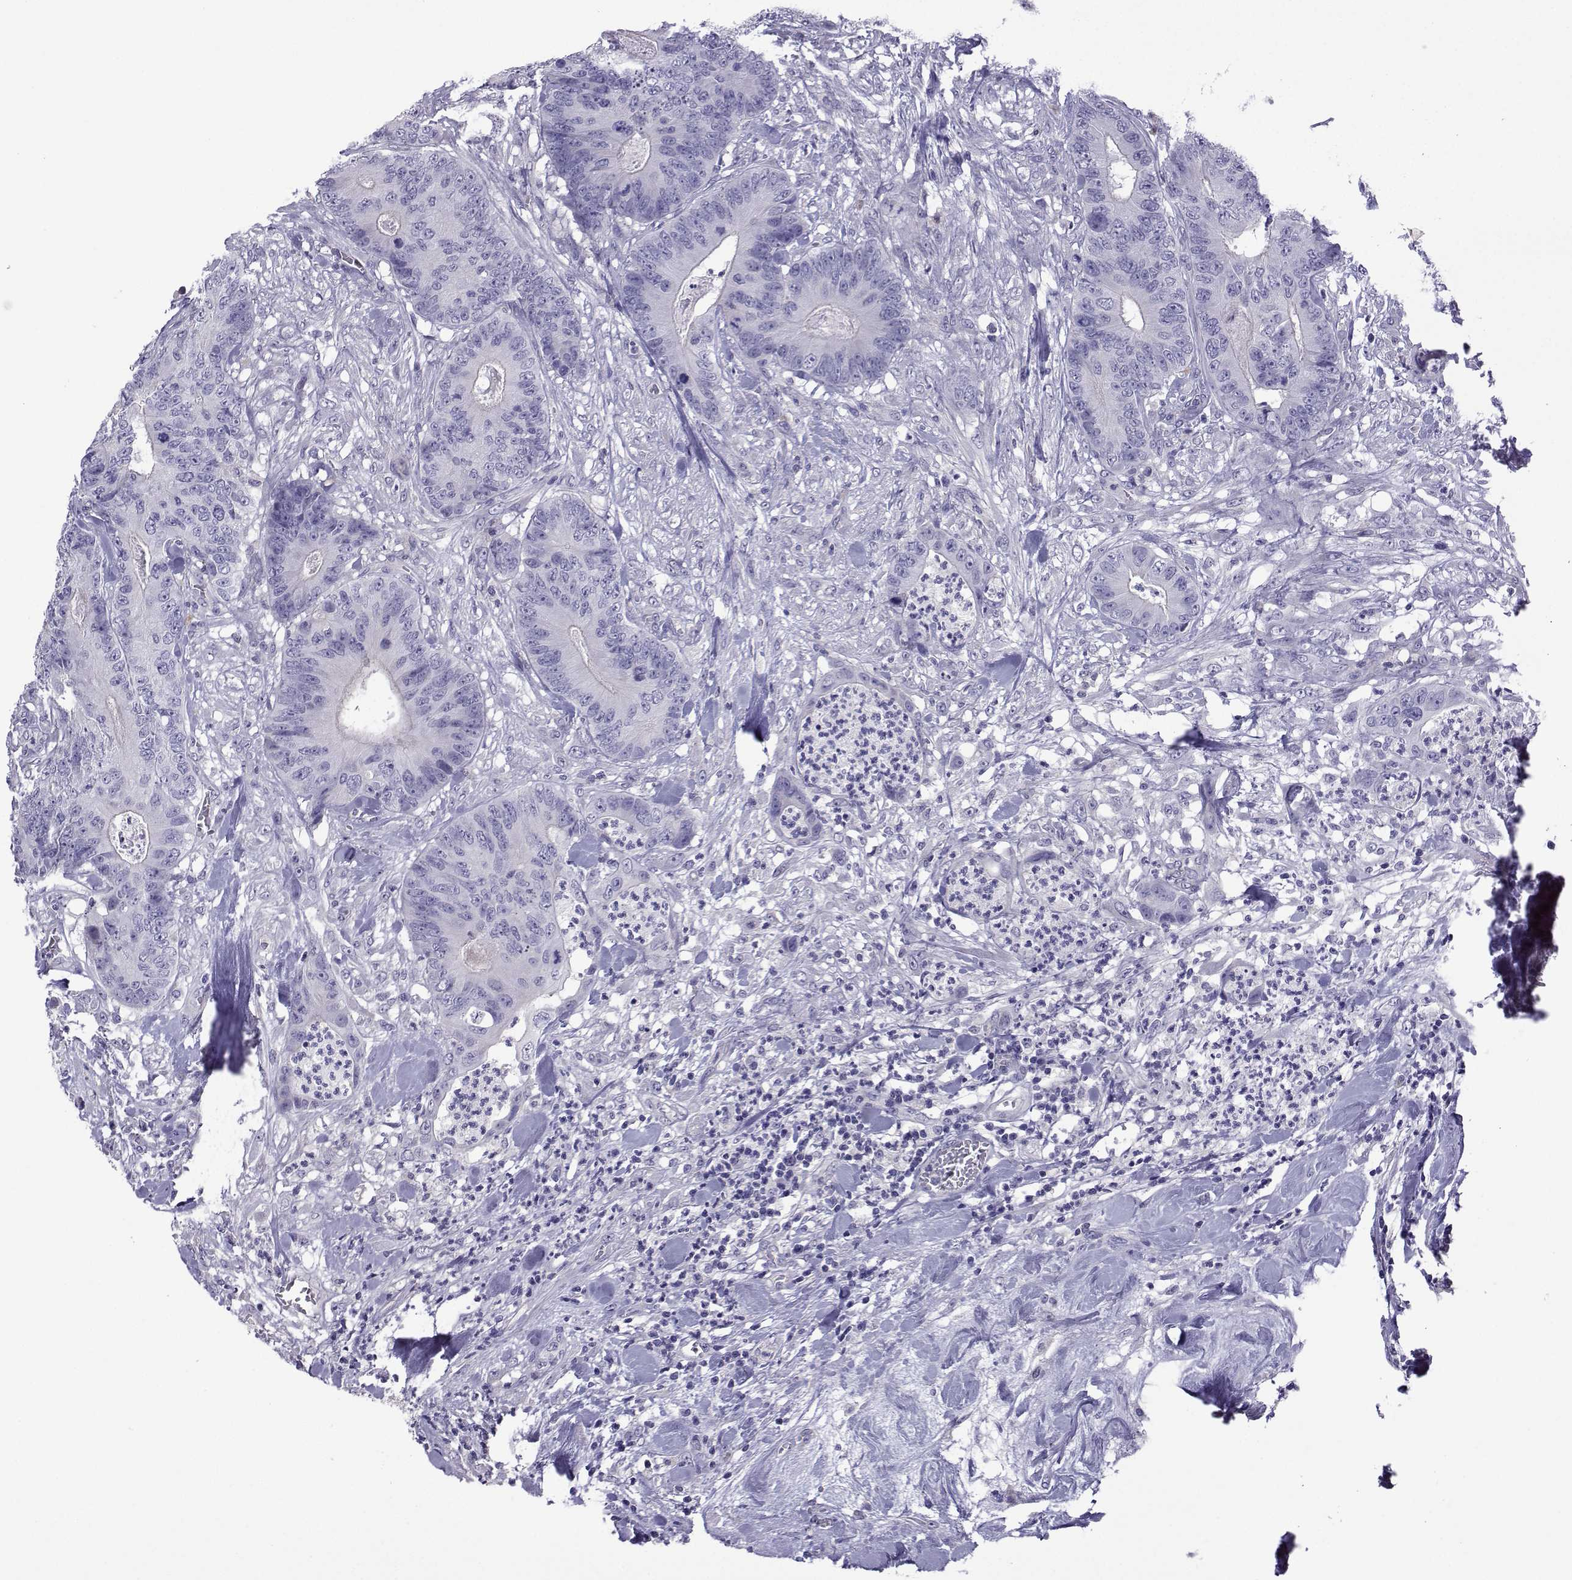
{"staining": {"intensity": "negative", "quantity": "none", "location": "none"}, "tissue": "colorectal cancer", "cell_type": "Tumor cells", "image_type": "cancer", "snomed": [{"axis": "morphology", "description": "Adenocarcinoma, NOS"}, {"axis": "topography", "description": "Colon"}], "caption": "The IHC histopathology image has no significant positivity in tumor cells of colorectal cancer tissue.", "gene": "CFAP70", "patient": {"sex": "male", "age": 84}}